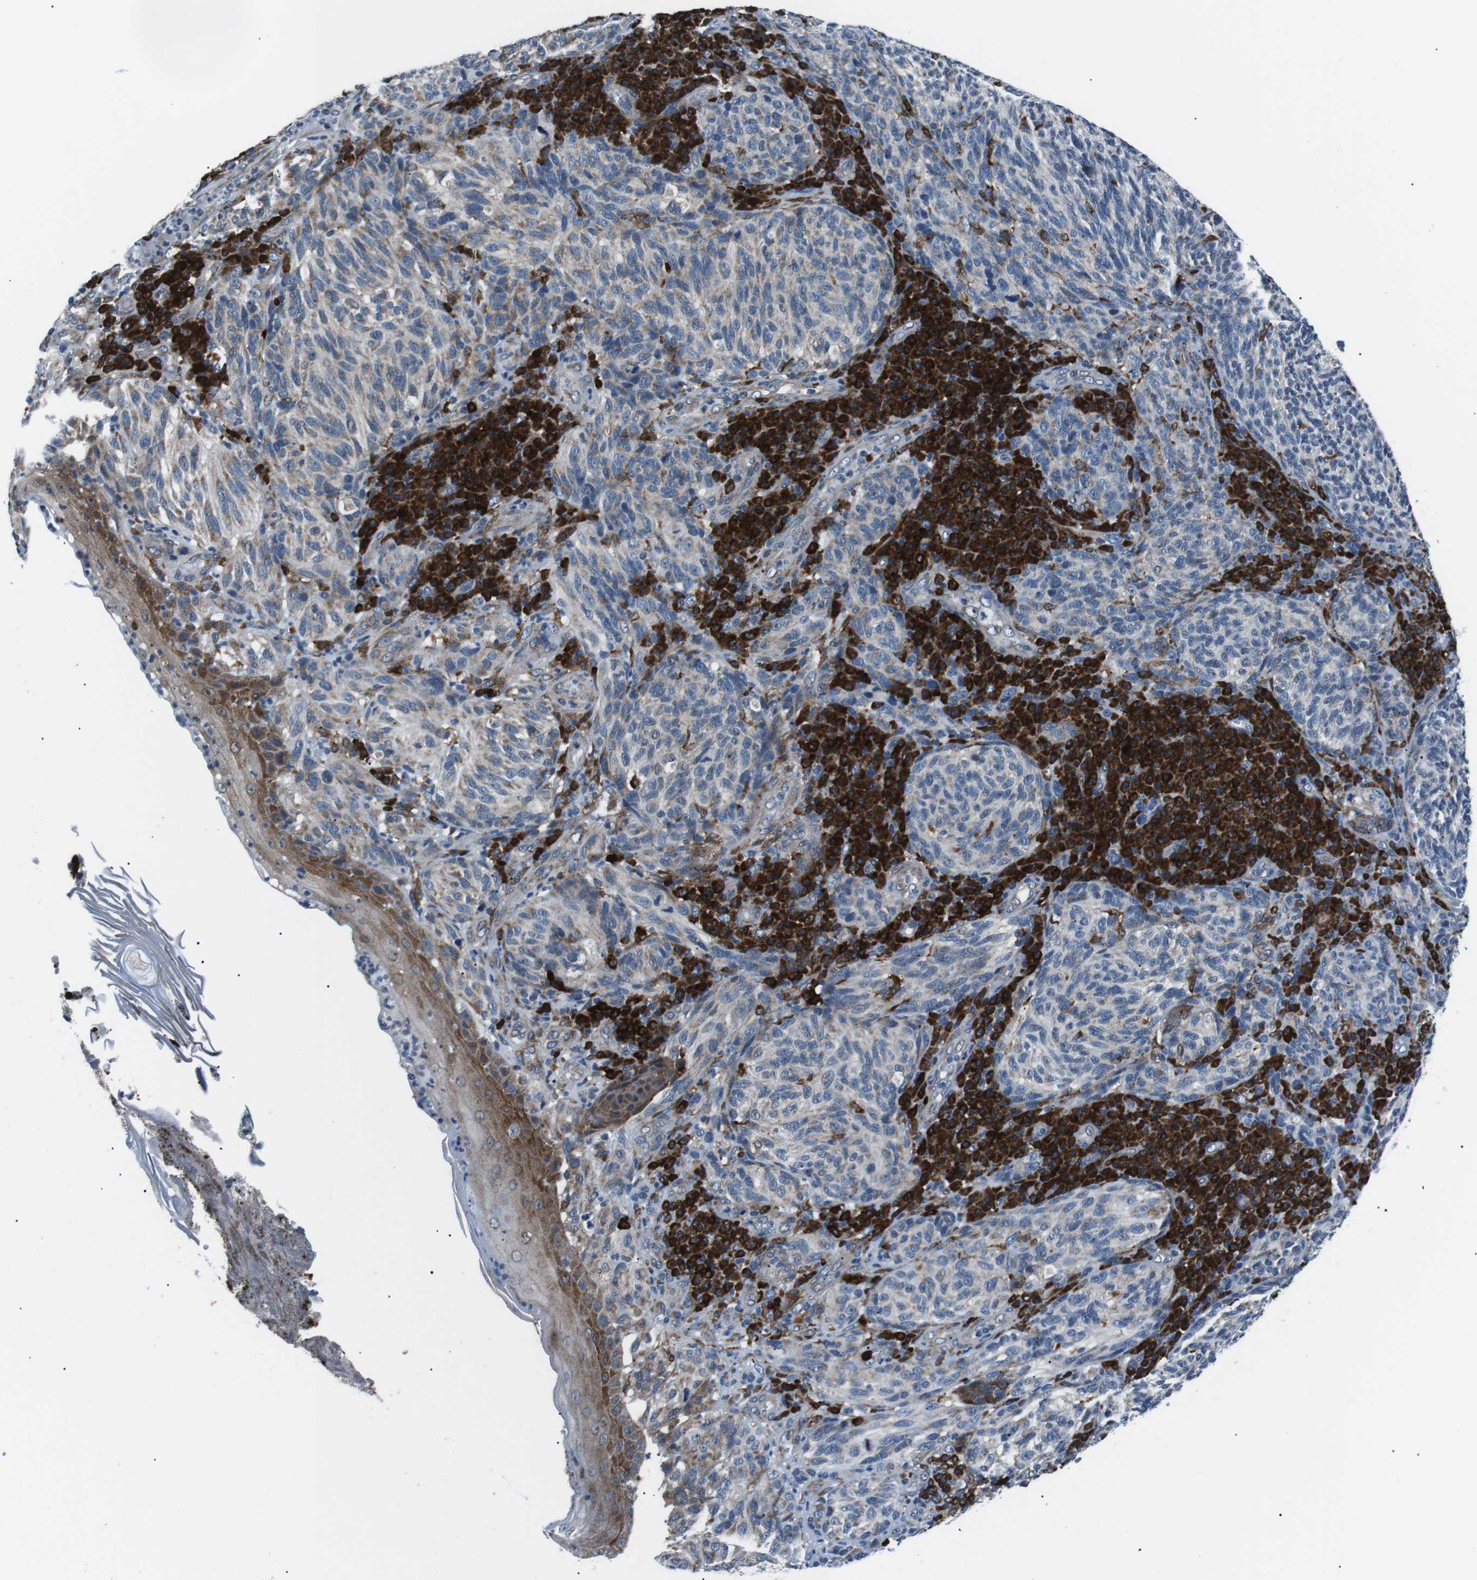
{"staining": {"intensity": "weak", "quantity": "<25%", "location": "cytoplasmic/membranous"}, "tissue": "melanoma", "cell_type": "Tumor cells", "image_type": "cancer", "snomed": [{"axis": "morphology", "description": "Malignant melanoma, NOS"}, {"axis": "topography", "description": "Skin"}], "caption": "IHC of melanoma demonstrates no expression in tumor cells.", "gene": "BLNK", "patient": {"sex": "female", "age": 73}}